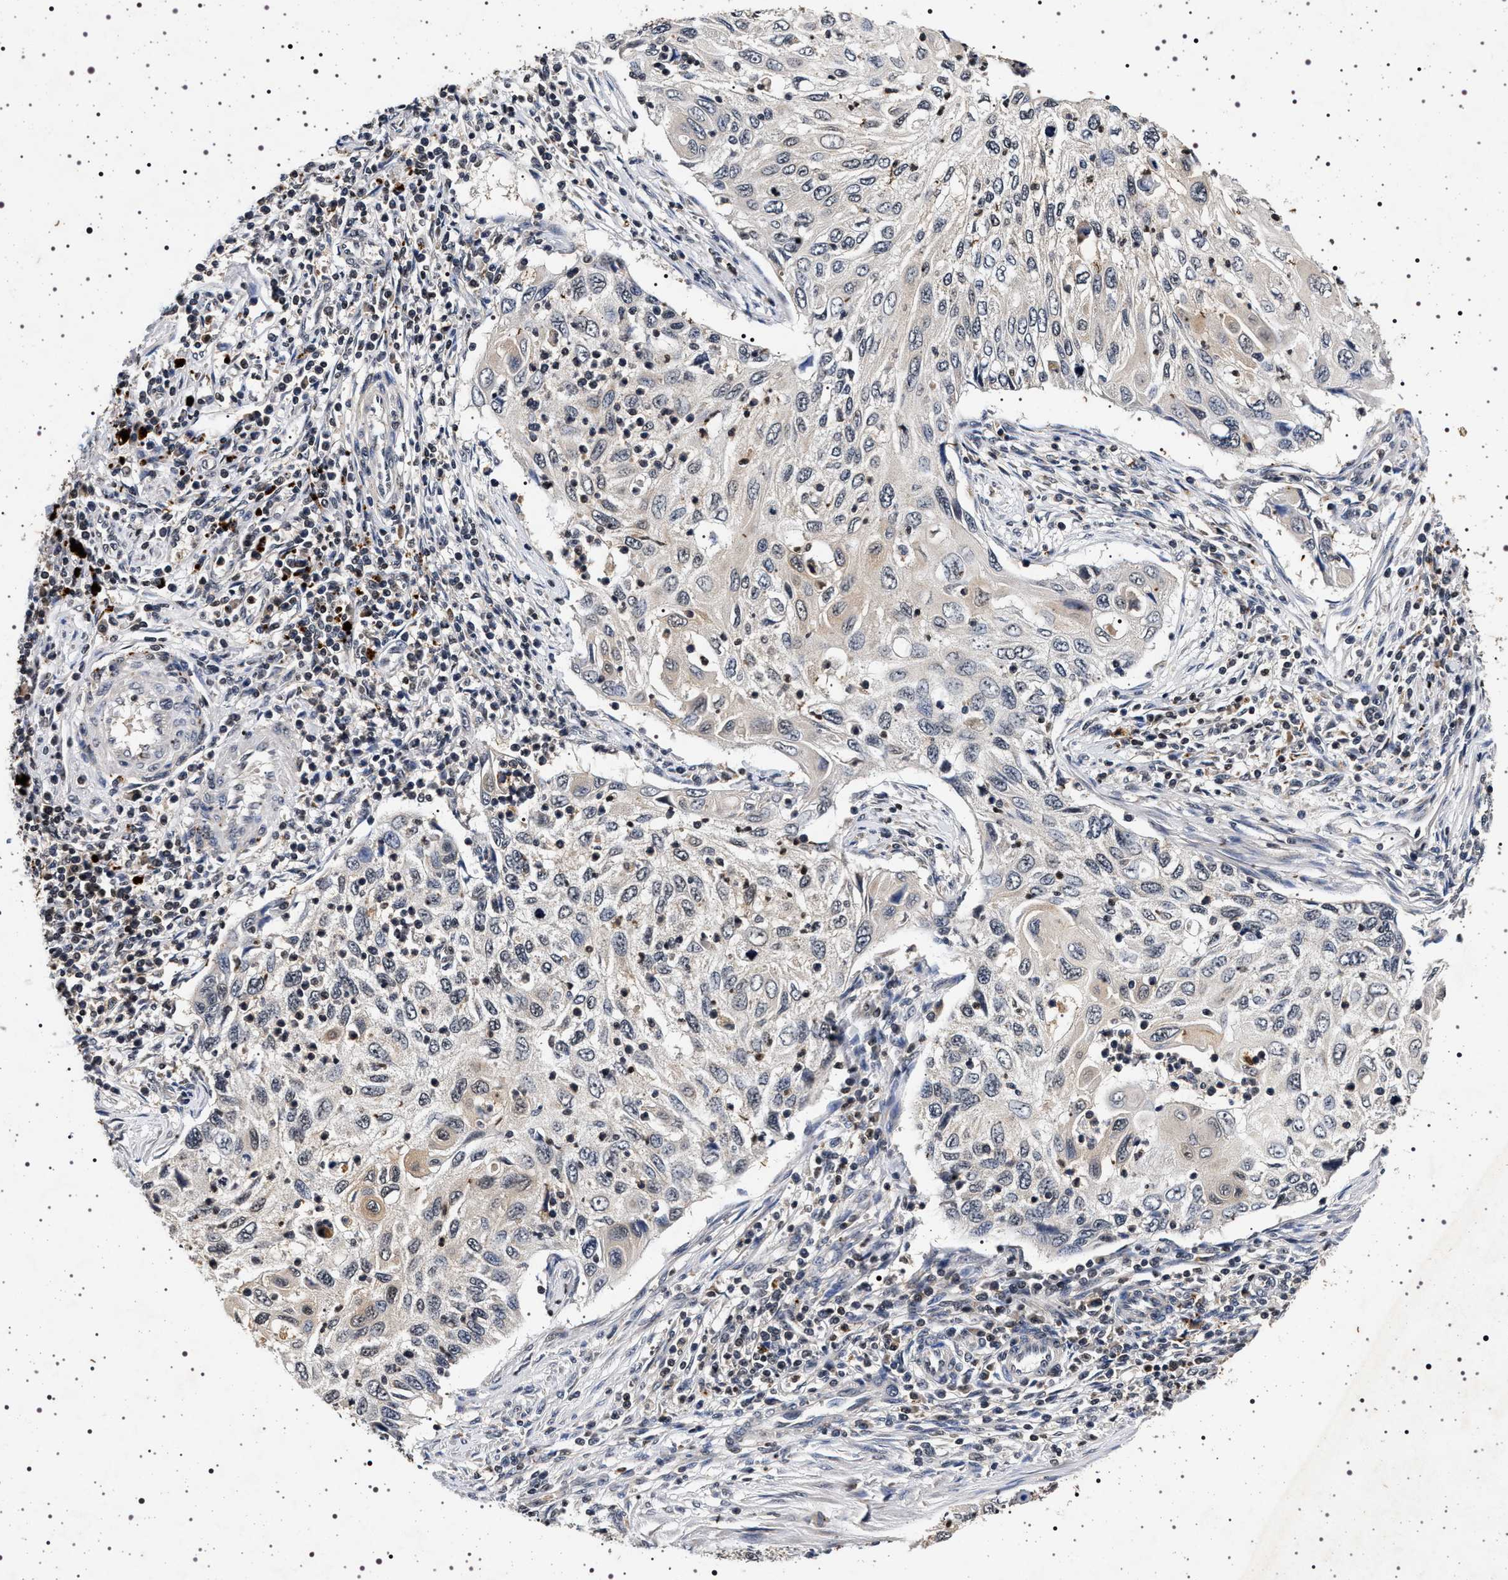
{"staining": {"intensity": "negative", "quantity": "none", "location": "none"}, "tissue": "cervical cancer", "cell_type": "Tumor cells", "image_type": "cancer", "snomed": [{"axis": "morphology", "description": "Squamous cell carcinoma, NOS"}, {"axis": "topography", "description": "Cervix"}], "caption": "Tumor cells are negative for protein expression in human cervical squamous cell carcinoma.", "gene": "CDKN1B", "patient": {"sex": "female", "age": 70}}